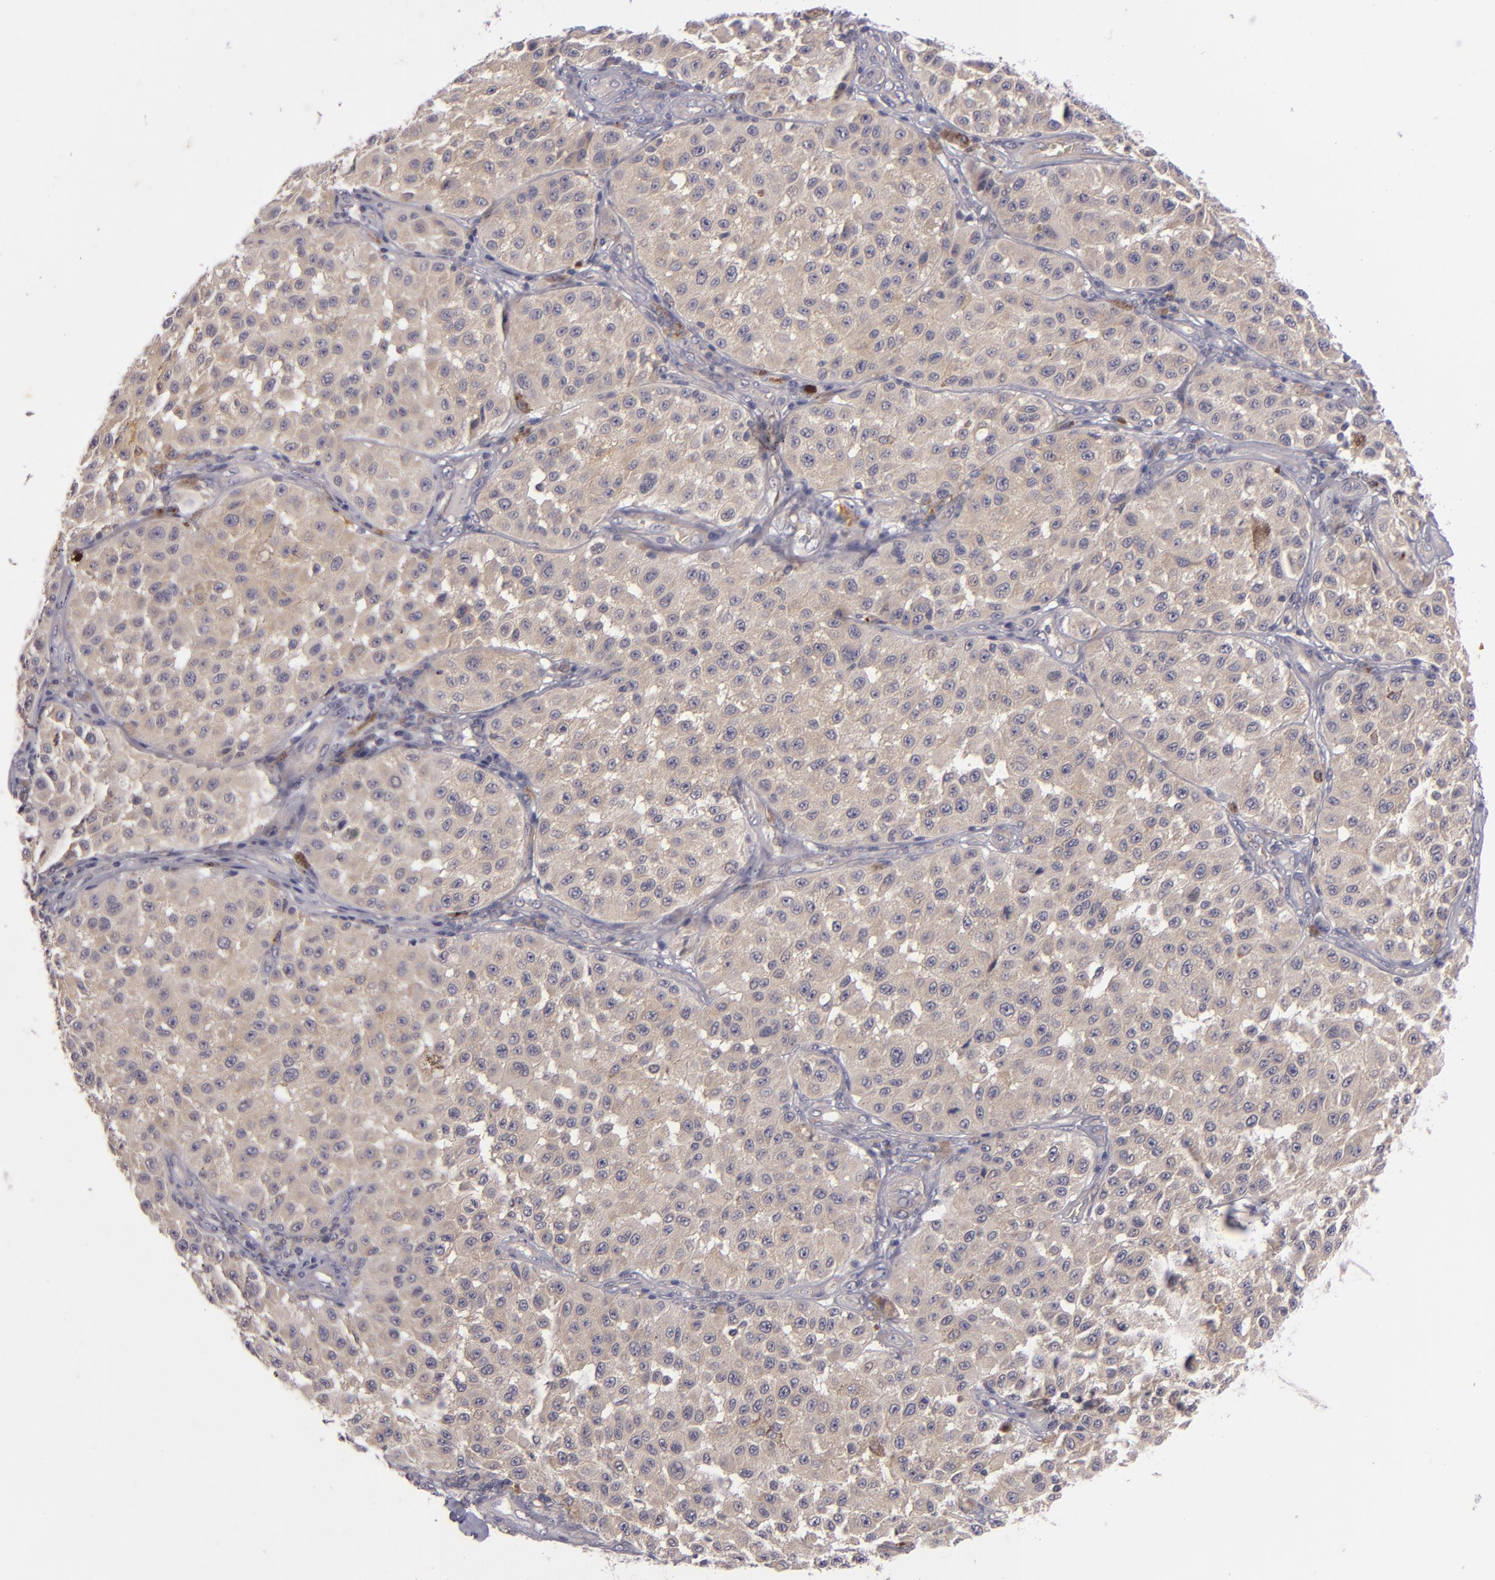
{"staining": {"intensity": "weak", "quantity": "25%-75%", "location": "cytoplasmic/membranous"}, "tissue": "melanoma", "cell_type": "Tumor cells", "image_type": "cancer", "snomed": [{"axis": "morphology", "description": "Malignant melanoma, NOS"}, {"axis": "topography", "description": "Skin"}], "caption": "A brown stain highlights weak cytoplasmic/membranous positivity of a protein in melanoma tumor cells.", "gene": "CD83", "patient": {"sex": "female", "age": 64}}